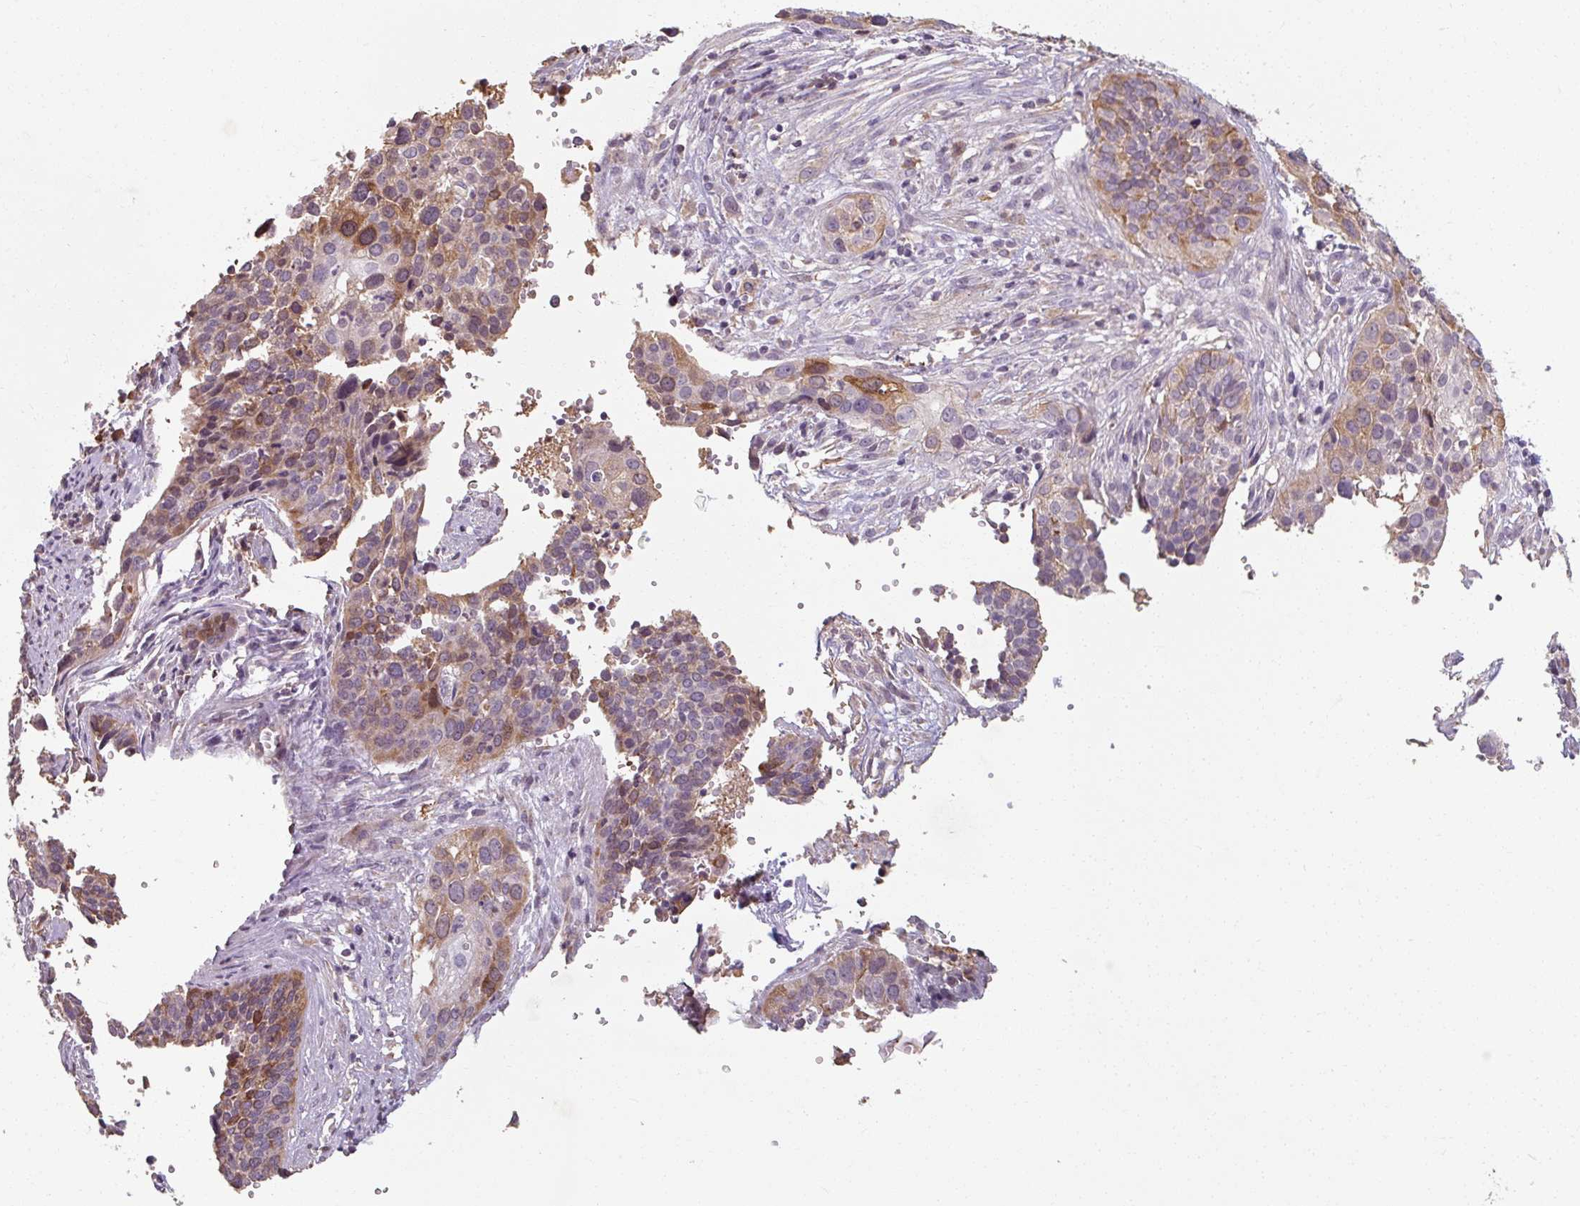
{"staining": {"intensity": "moderate", "quantity": "25%-75%", "location": "cytoplasmic/membranous"}, "tissue": "cervical cancer", "cell_type": "Tumor cells", "image_type": "cancer", "snomed": [{"axis": "morphology", "description": "Squamous cell carcinoma, NOS"}, {"axis": "topography", "description": "Cervix"}], "caption": "IHC of squamous cell carcinoma (cervical) reveals medium levels of moderate cytoplasmic/membranous positivity in approximately 25%-75% of tumor cells. Using DAB (3,3'-diaminobenzidine) (brown) and hematoxylin (blue) stains, captured at high magnification using brightfield microscopy.", "gene": "TSEN54", "patient": {"sex": "female", "age": 34}}